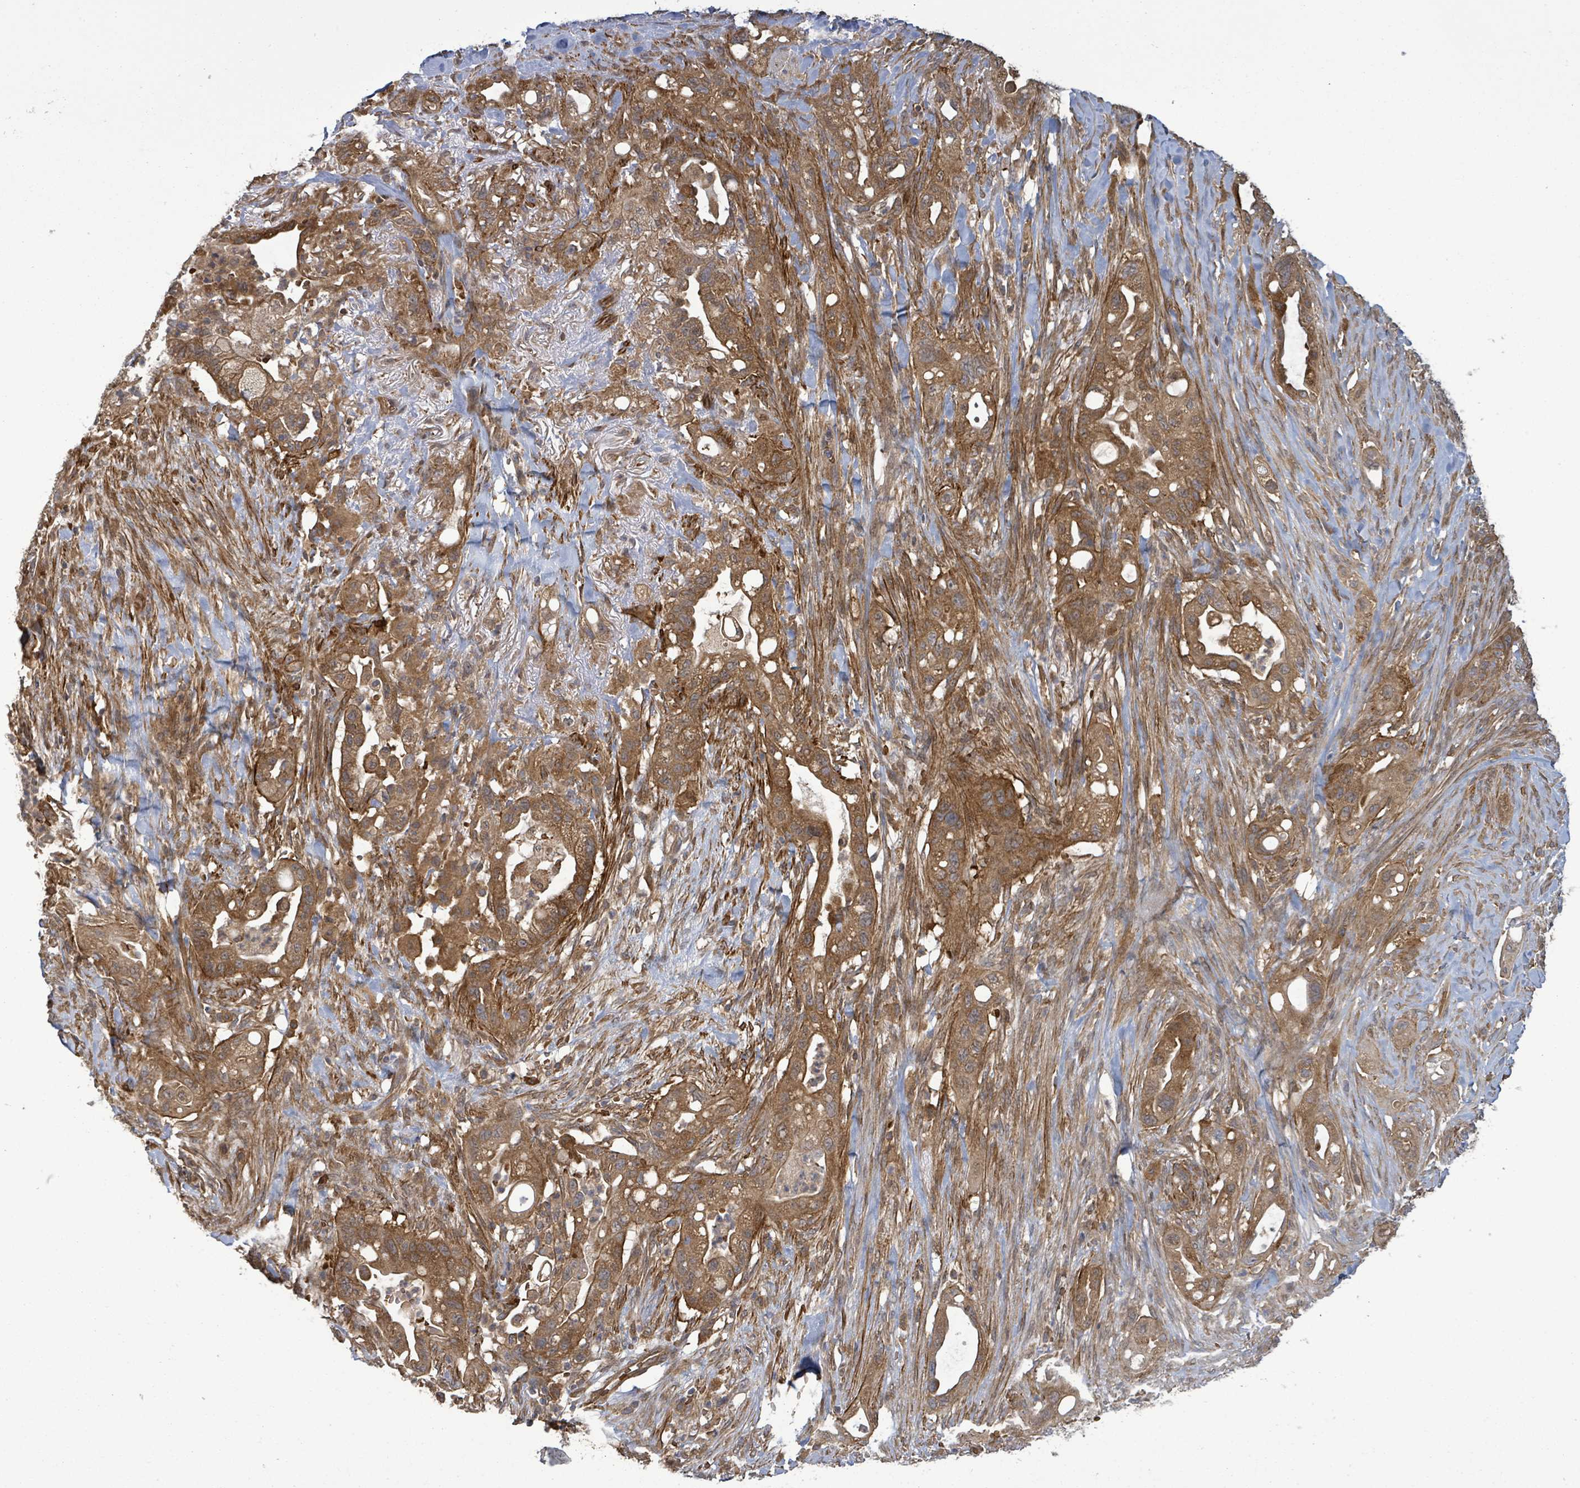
{"staining": {"intensity": "moderate", "quantity": ">75%", "location": "cytoplasmic/membranous"}, "tissue": "pancreatic cancer", "cell_type": "Tumor cells", "image_type": "cancer", "snomed": [{"axis": "morphology", "description": "Adenocarcinoma, NOS"}, {"axis": "topography", "description": "Pancreas"}], "caption": "This is an image of immunohistochemistry staining of pancreatic cancer, which shows moderate positivity in the cytoplasmic/membranous of tumor cells.", "gene": "MAP3K6", "patient": {"sex": "male", "age": 44}}